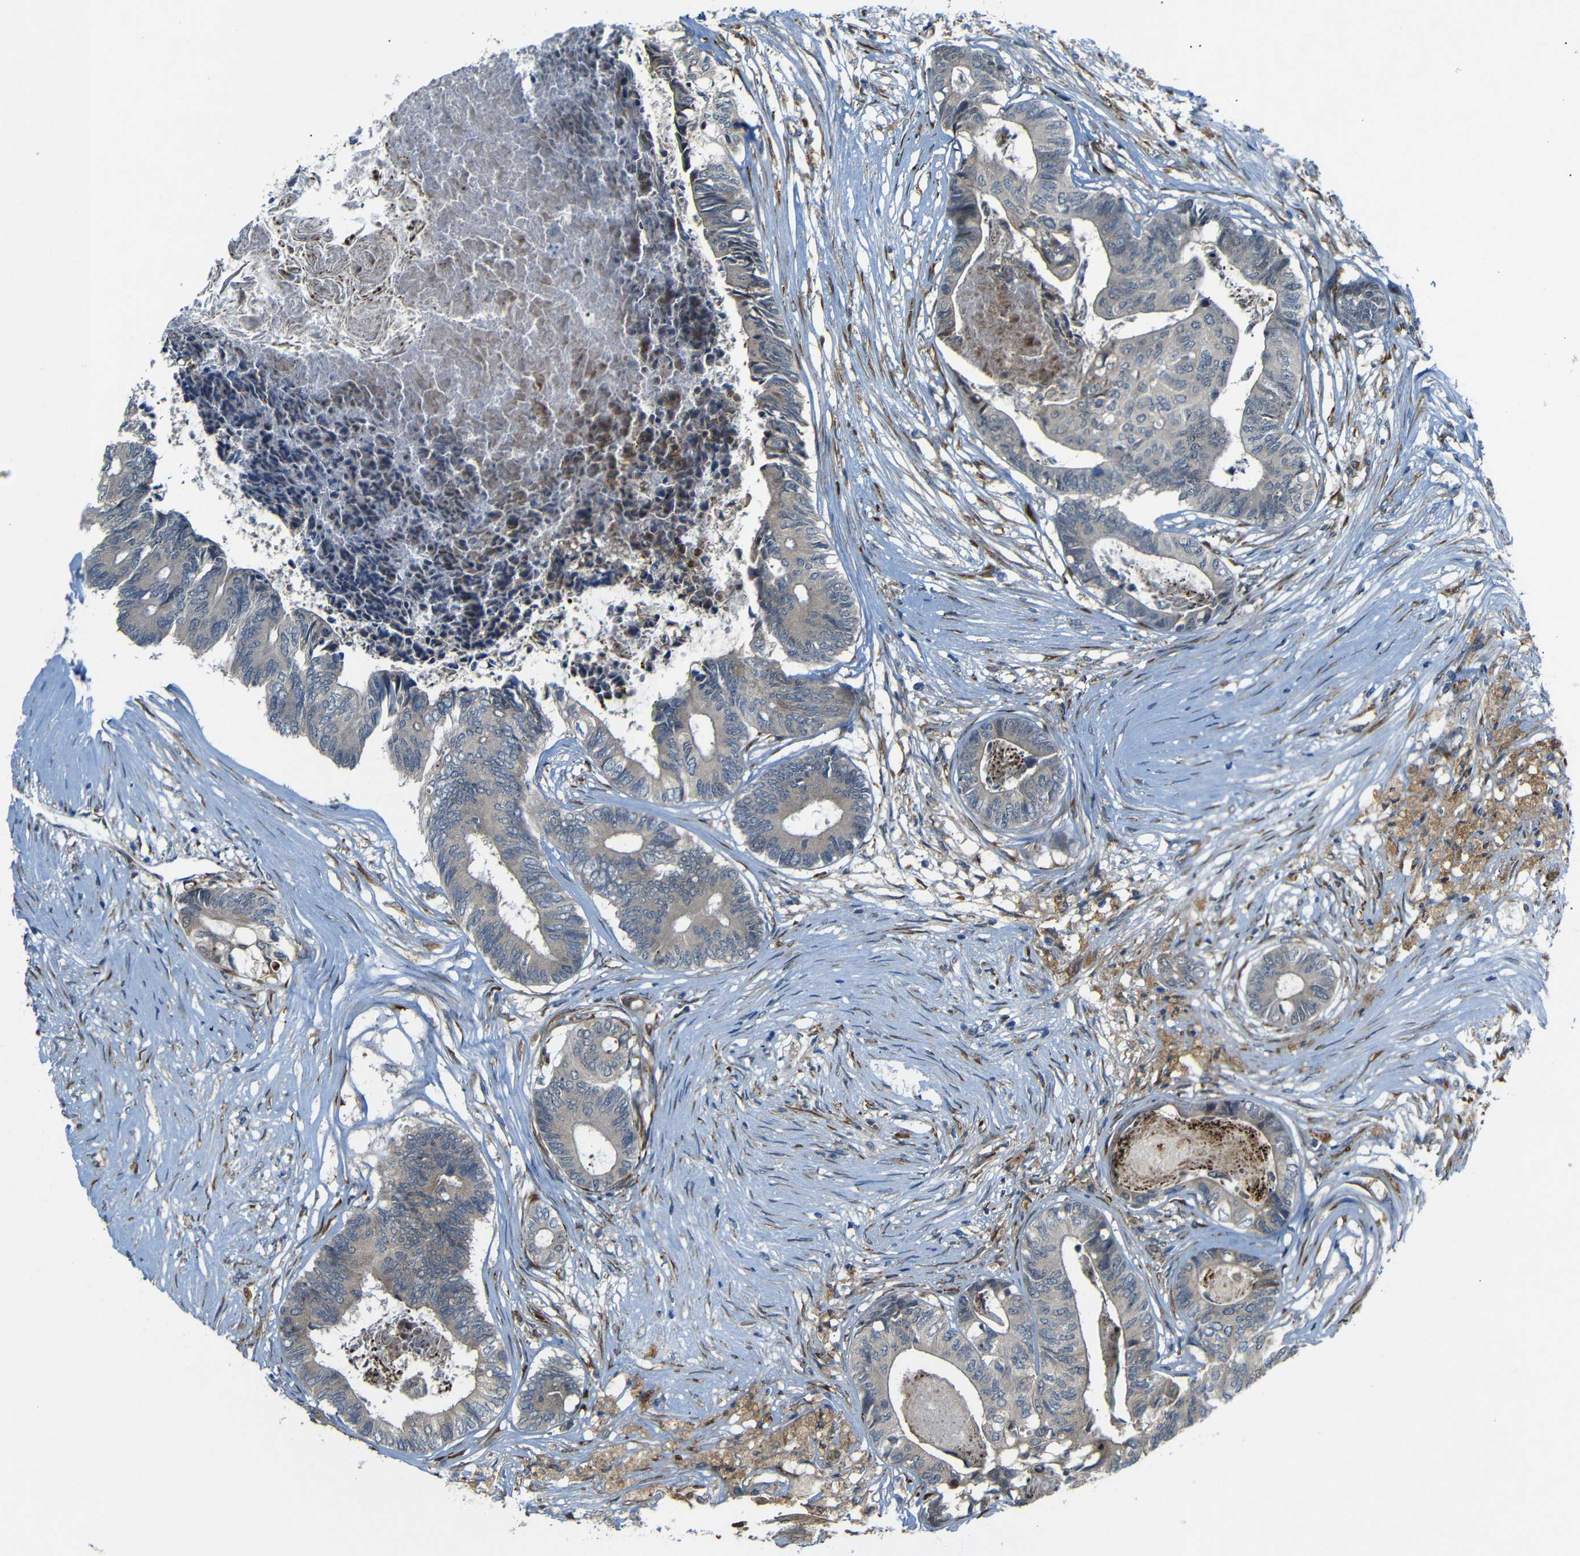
{"staining": {"intensity": "negative", "quantity": "none", "location": "none"}, "tissue": "colorectal cancer", "cell_type": "Tumor cells", "image_type": "cancer", "snomed": [{"axis": "morphology", "description": "Adenocarcinoma, NOS"}, {"axis": "topography", "description": "Rectum"}], "caption": "This is an immunohistochemistry histopathology image of colorectal adenocarcinoma. There is no staining in tumor cells.", "gene": "P3H2", "patient": {"sex": "male", "age": 63}}